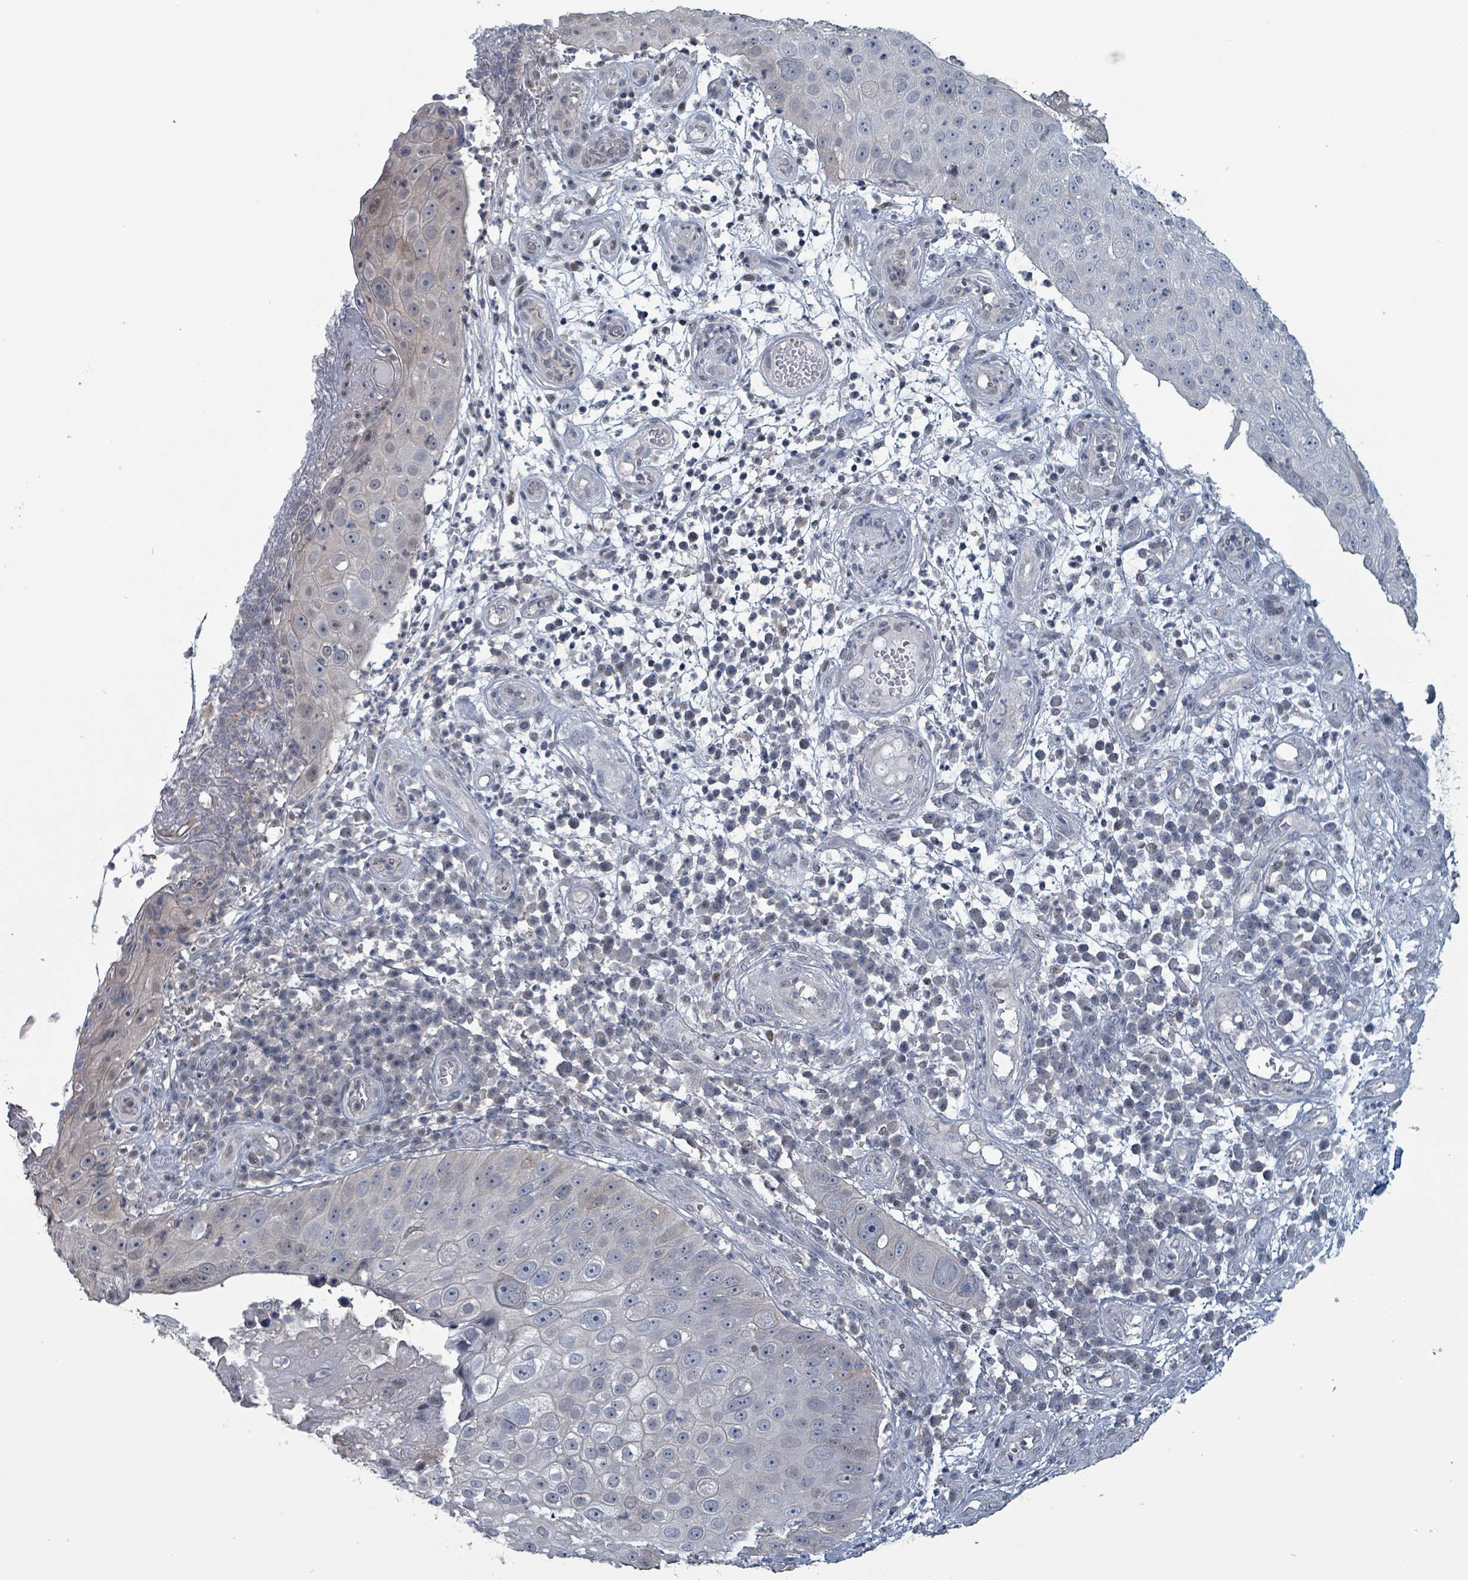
{"staining": {"intensity": "negative", "quantity": "none", "location": "none"}, "tissue": "skin cancer", "cell_type": "Tumor cells", "image_type": "cancer", "snomed": [{"axis": "morphology", "description": "Squamous cell carcinoma, NOS"}, {"axis": "topography", "description": "Skin"}], "caption": "The micrograph shows no significant positivity in tumor cells of skin squamous cell carcinoma.", "gene": "BIVM", "patient": {"sex": "male", "age": 71}}